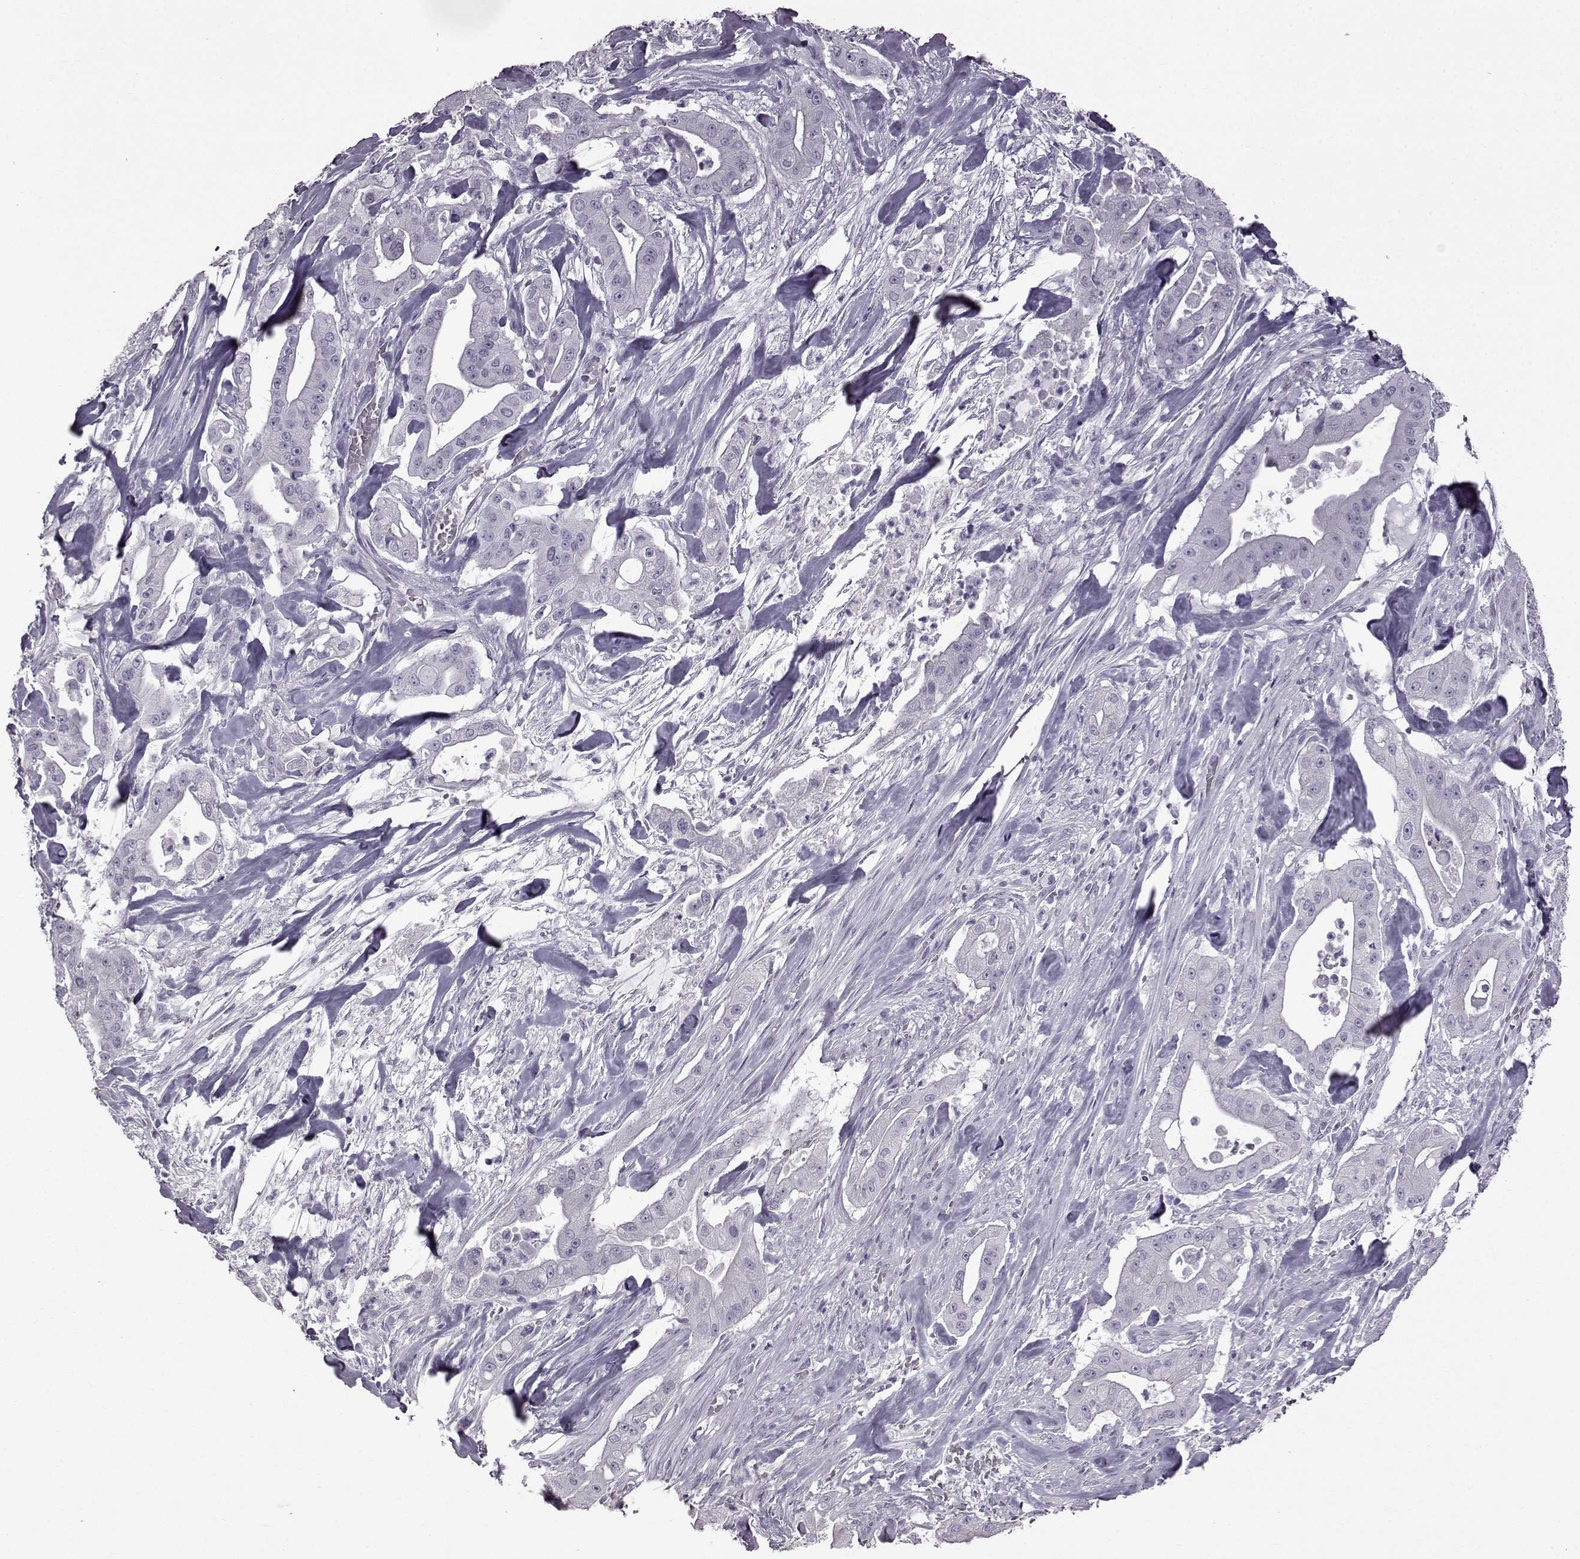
{"staining": {"intensity": "negative", "quantity": "none", "location": "none"}, "tissue": "pancreatic cancer", "cell_type": "Tumor cells", "image_type": "cancer", "snomed": [{"axis": "morphology", "description": "Normal tissue, NOS"}, {"axis": "morphology", "description": "Inflammation, NOS"}, {"axis": "morphology", "description": "Adenocarcinoma, NOS"}, {"axis": "topography", "description": "Pancreas"}], "caption": "Pancreatic cancer was stained to show a protein in brown. There is no significant expression in tumor cells.", "gene": "SLC28A2", "patient": {"sex": "male", "age": 57}}